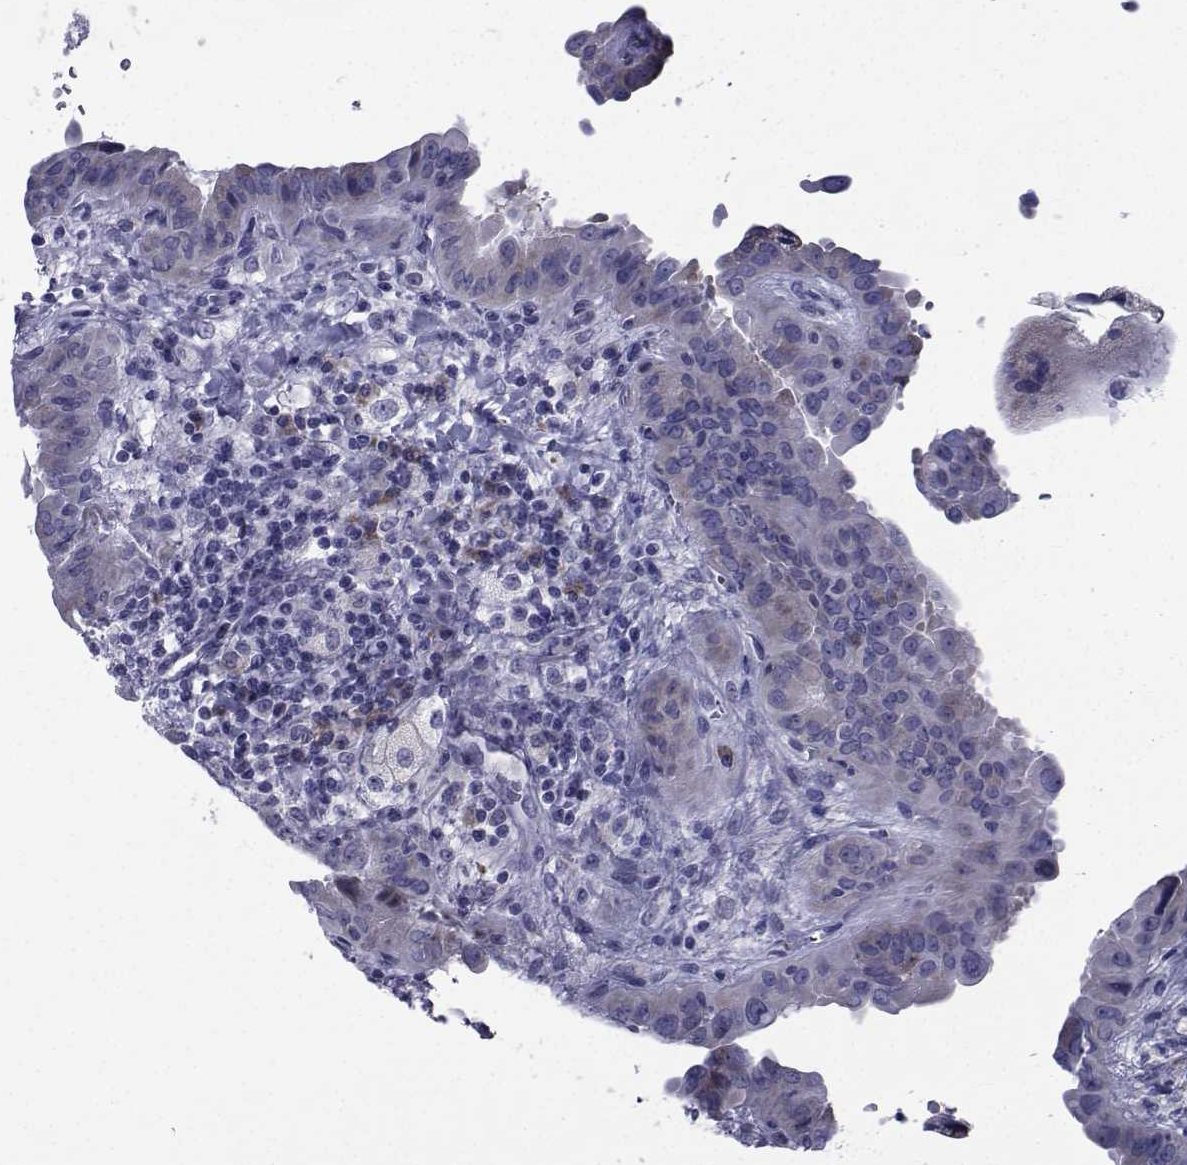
{"staining": {"intensity": "weak", "quantity": "<25%", "location": "cytoplasmic/membranous"}, "tissue": "thyroid cancer", "cell_type": "Tumor cells", "image_type": "cancer", "snomed": [{"axis": "morphology", "description": "Papillary adenocarcinoma, NOS"}, {"axis": "topography", "description": "Thyroid gland"}], "caption": "Thyroid cancer was stained to show a protein in brown. There is no significant expression in tumor cells.", "gene": "ROPN1", "patient": {"sex": "female", "age": 37}}